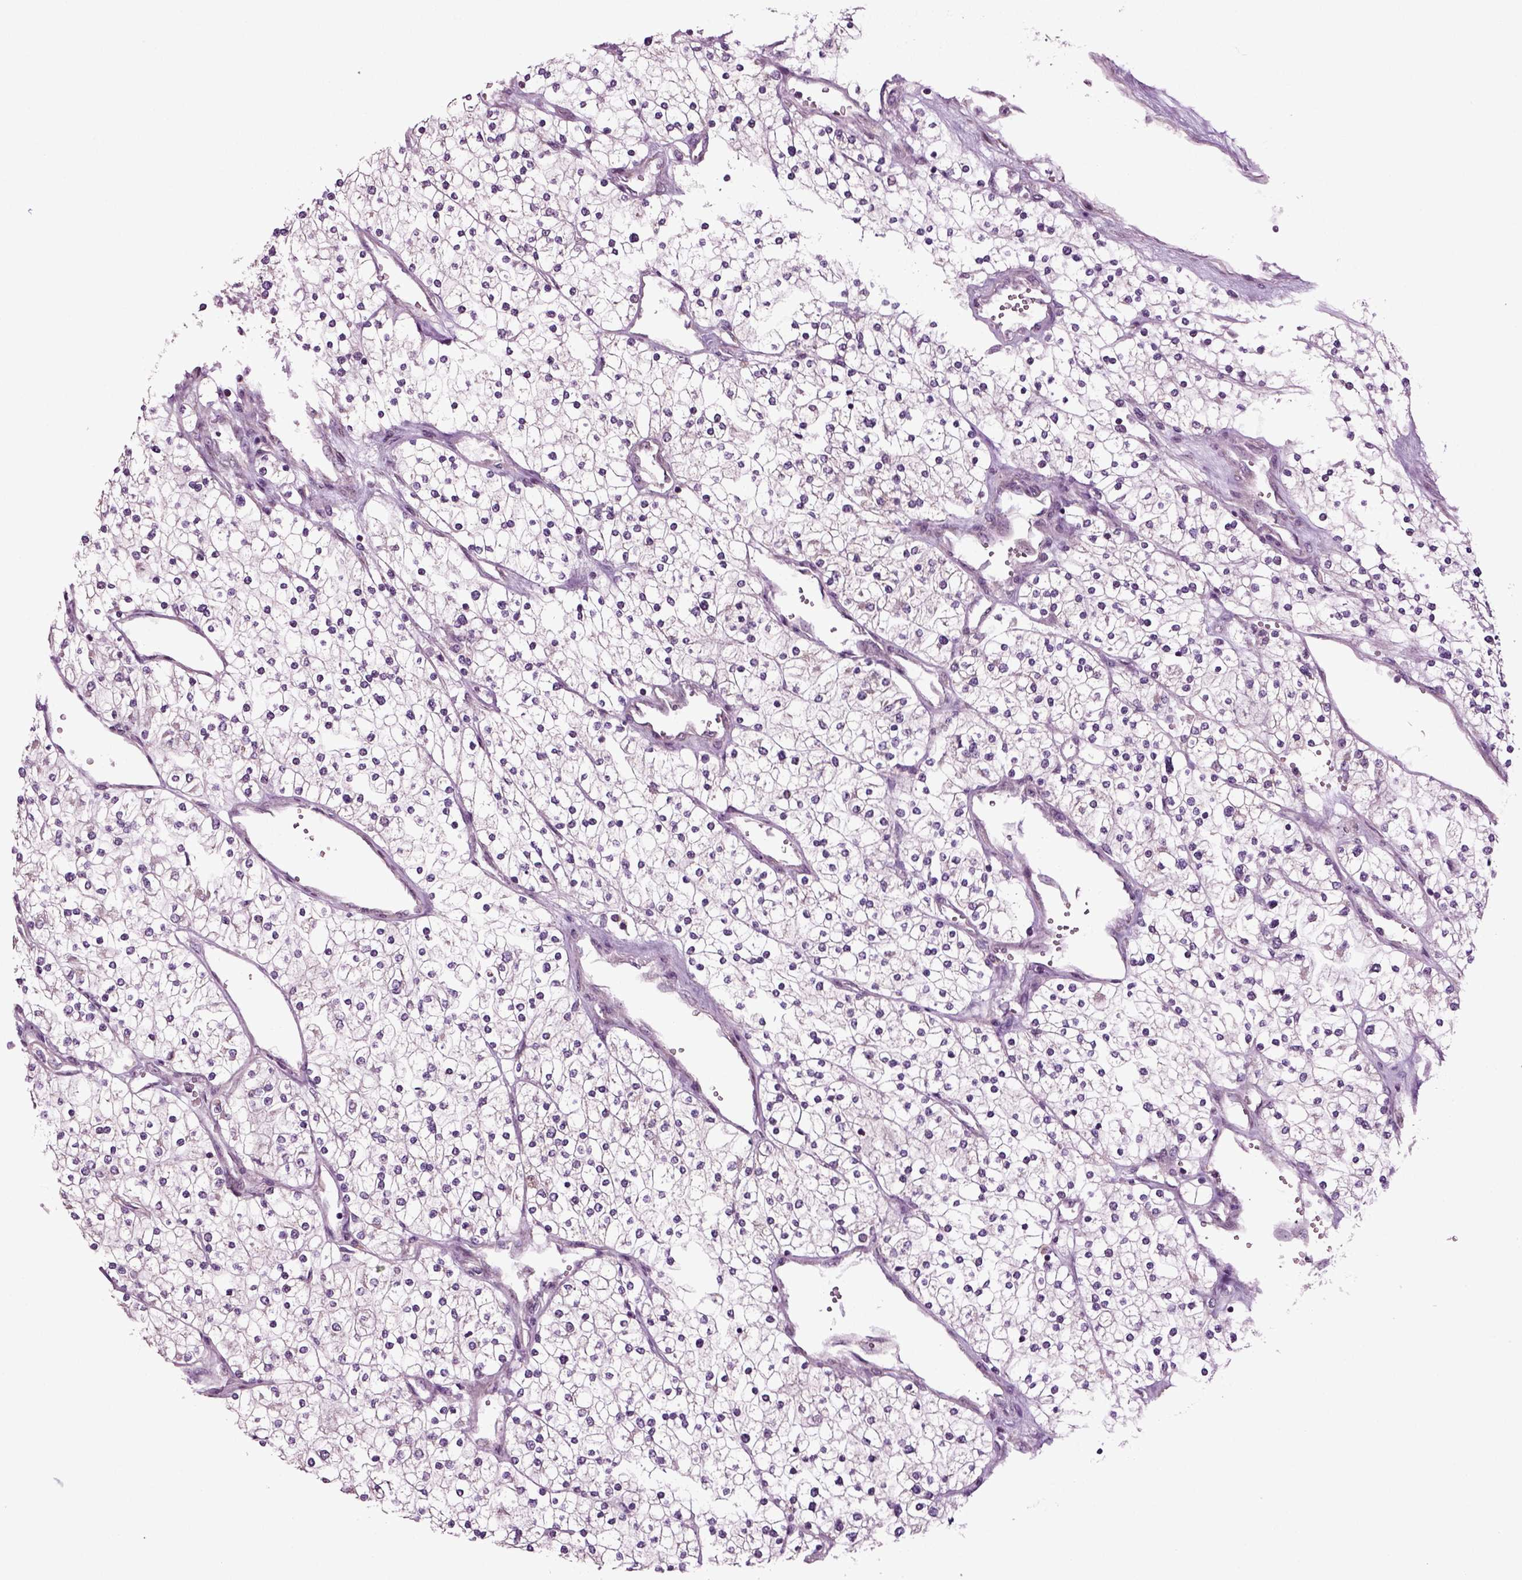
{"staining": {"intensity": "negative", "quantity": "none", "location": "none"}, "tissue": "renal cancer", "cell_type": "Tumor cells", "image_type": "cancer", "snomed": [{"axis": "morphology", "description": "Adenocarcinoma, NOS"}, {"axis": "topography", "description": "Kidney"}], "caption": "An immunohistochemistry (IHC) micrograph of renal cancer is shown. There is no staining in tumor cells of renal cancer. Brightfield microscopy of immunohistochemistry stained with DAB (brown) and hematoxylin (blue), captured at high magnification.", "gene": "HAGHL", "patient": {"sex": "male", "age": 80}}